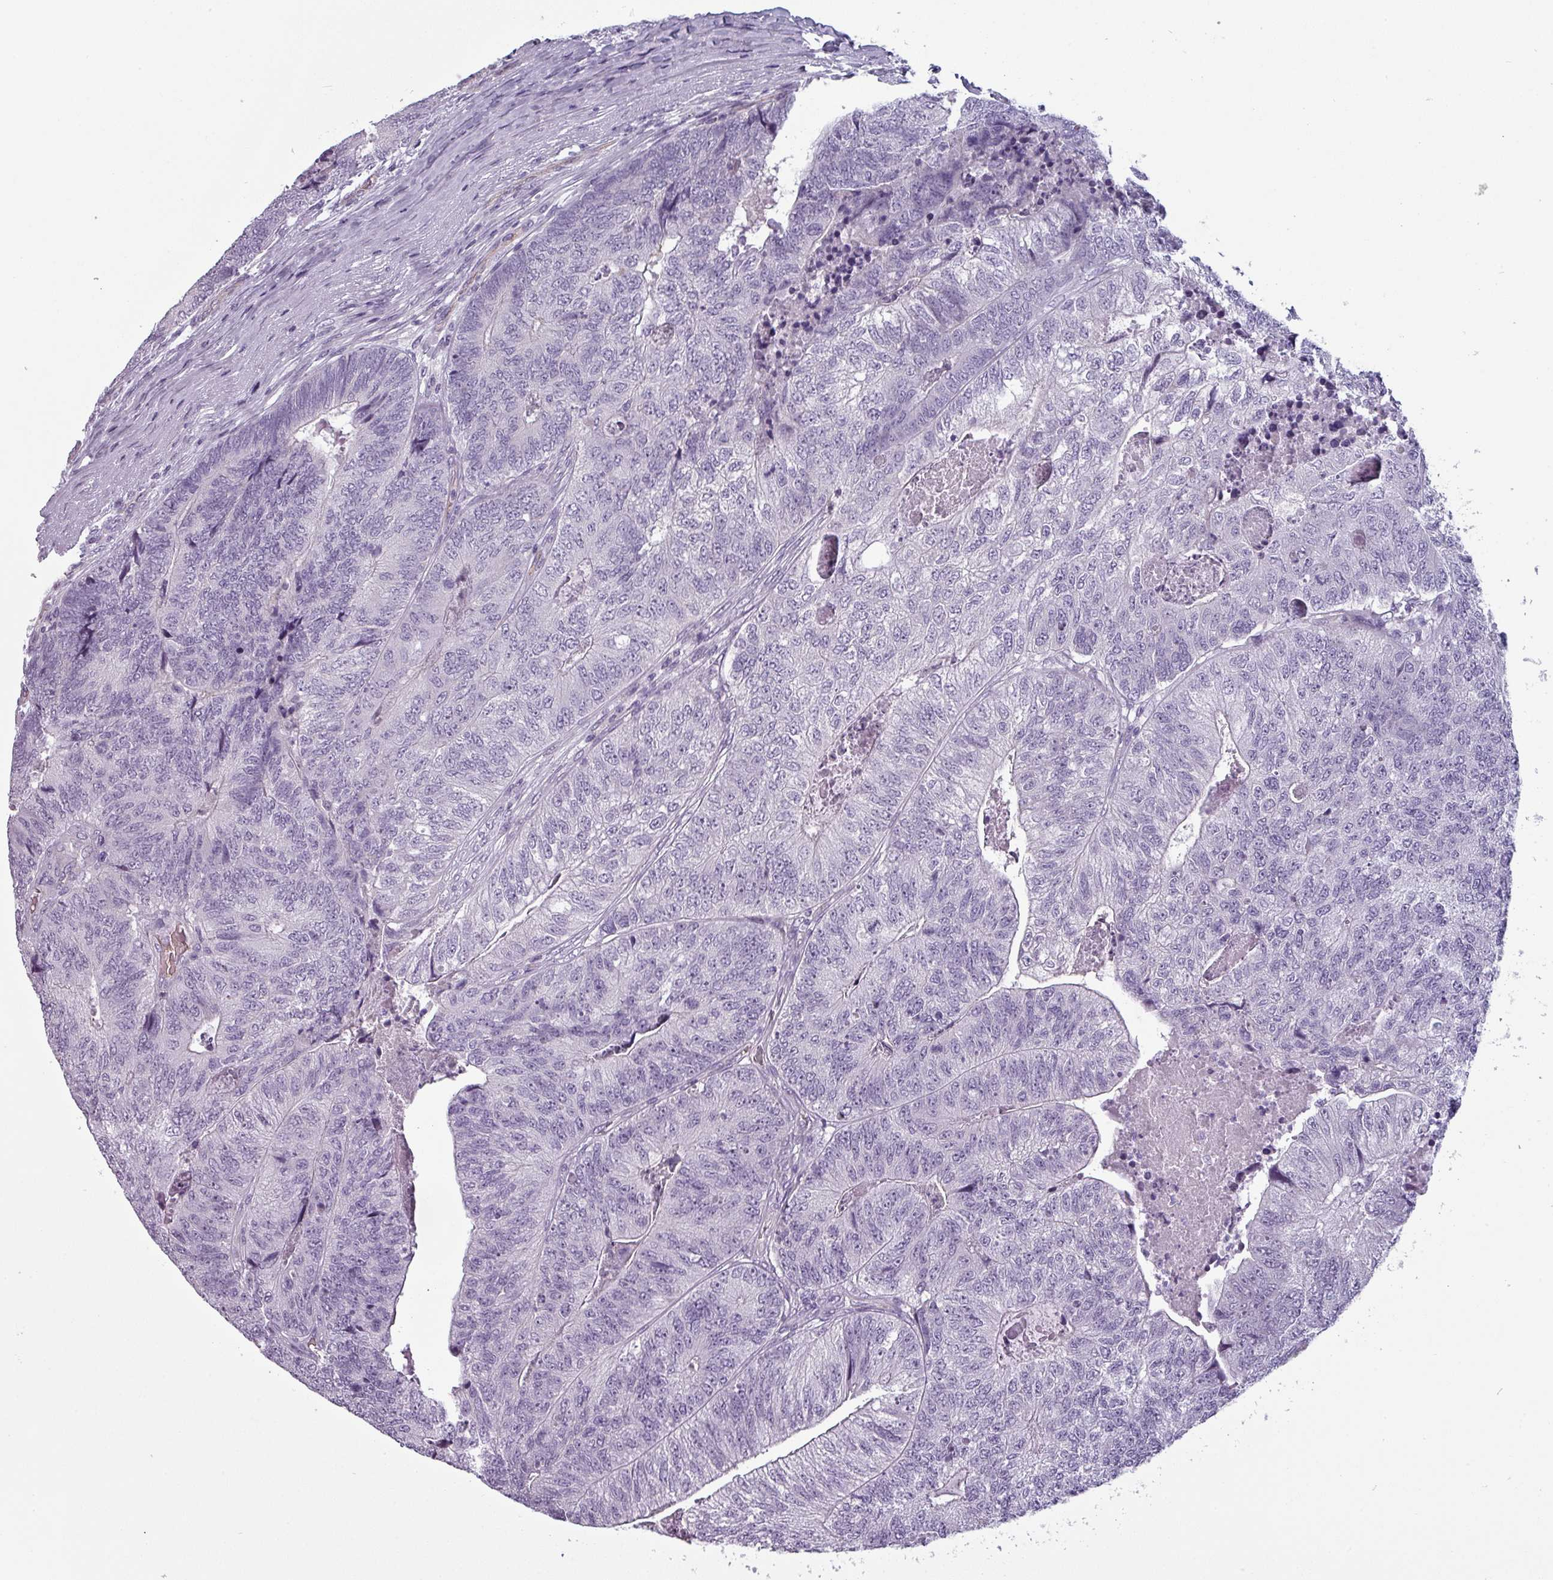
{"staining": {"intensity": "negative", "quantity": "none", "location": "none"}, "tissue": "colorectal cancer", "cell_type": "Tumor cells", "image_type": "cancer", "snomed": [{"axis": "morphology", "description": "Adenocarcinoma, NOS"}, {"axis": "topography", "description": "Colon"}], "caption": "Adenocarcinoma (colorectal) was stained to show a protein in brown. There is no significant positivity in tumor cells.", "gene": "AREL1", "patient": {"sex": "female", "age": 67}}